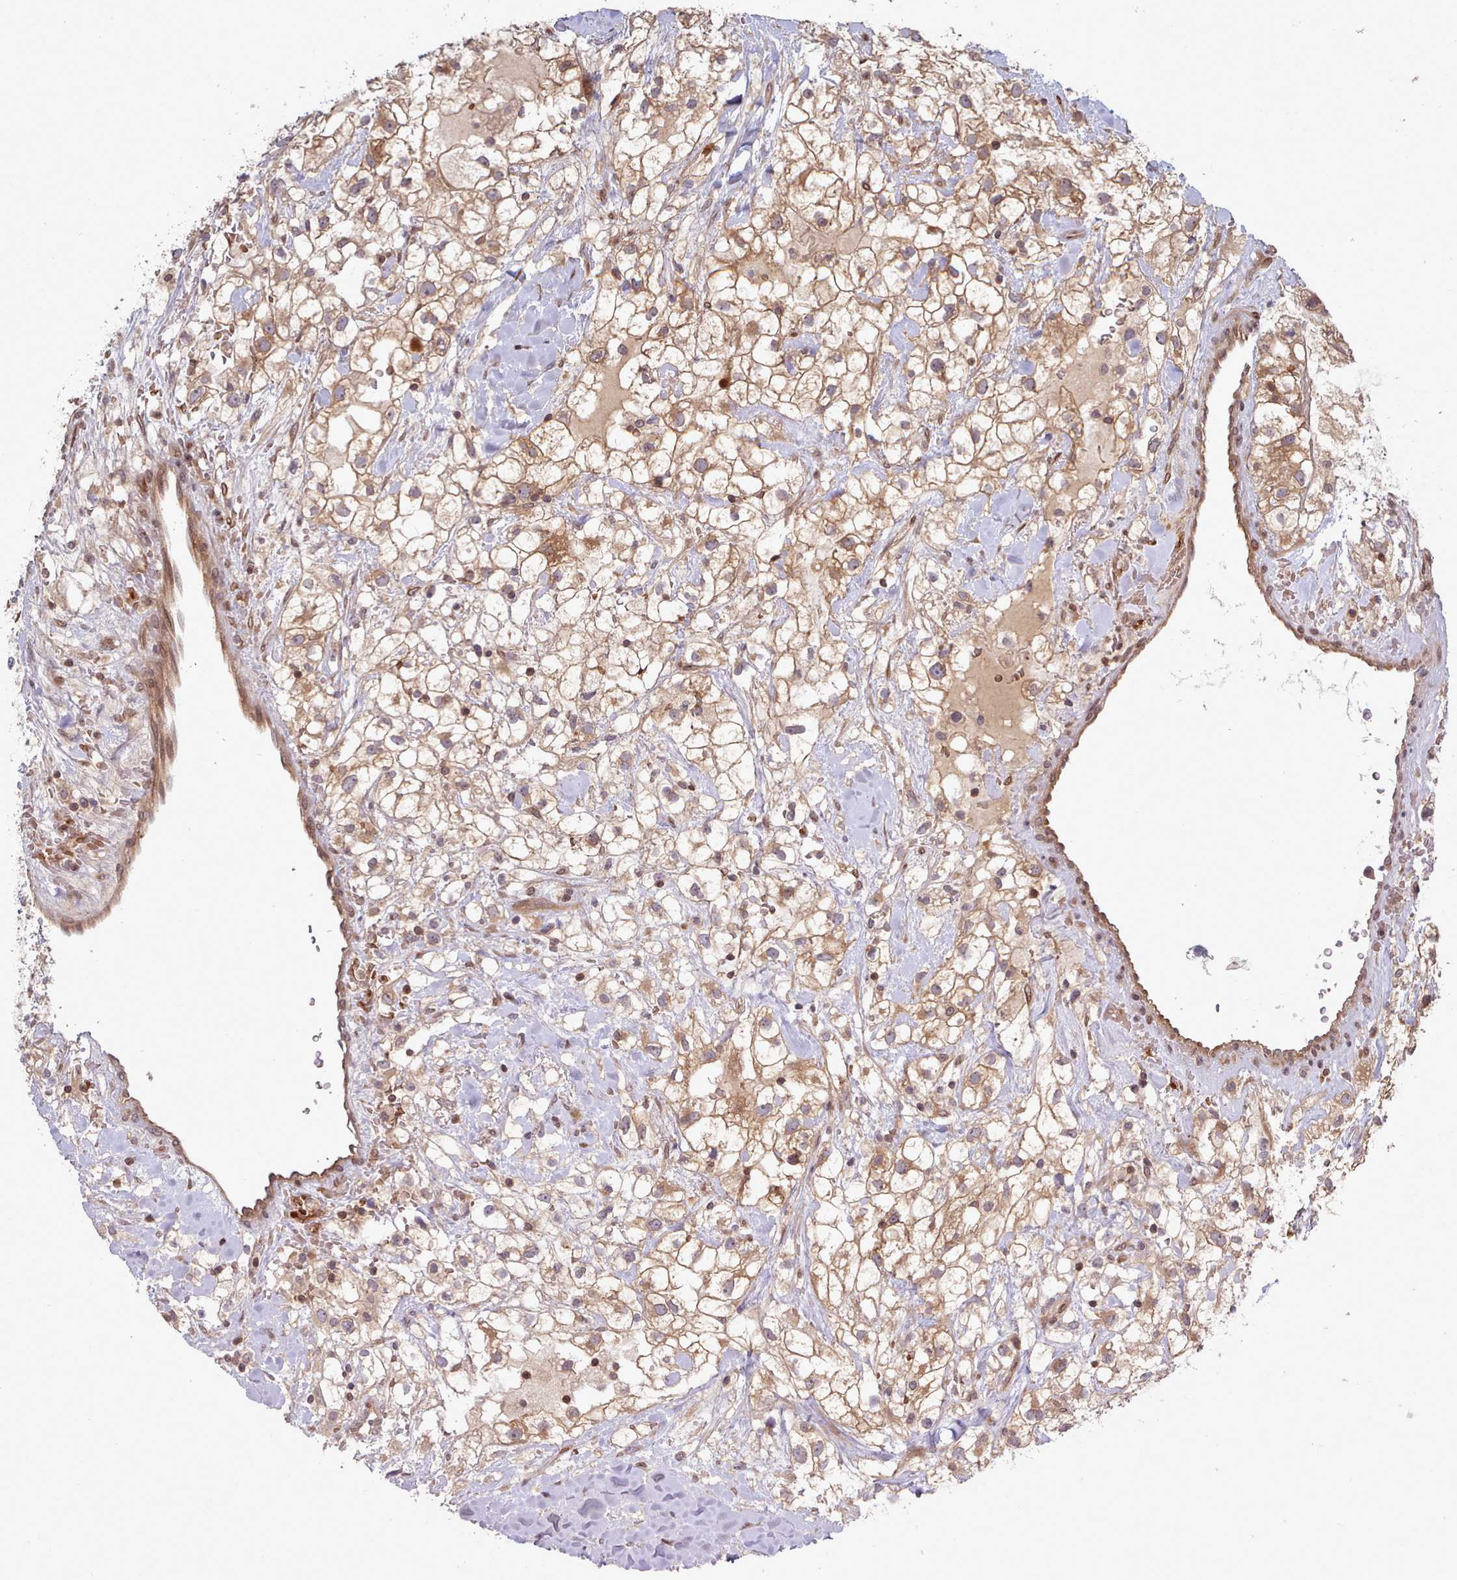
{"staining": {"intensity": "moderate", "quantity": ">75%", "location": "cytoplasmic/membranous"}, "tissue": "renal cancer", "cell_type": "Tumor cells", "image_type": "cancer", "snomed": [{"axis": "morphology", "description": "Adenocarcinoma, NOS"}, {"axis": "topography", "description": "Kidney"}], "caption": "Immunohistochemical staining of human renal cancer shows medium levels of moderate cytoplasmic/membranous protein positivity in about >75% of tumor cells.", "gene": "UBE2G1", "patient": {"sex": "male", "age": 59}}